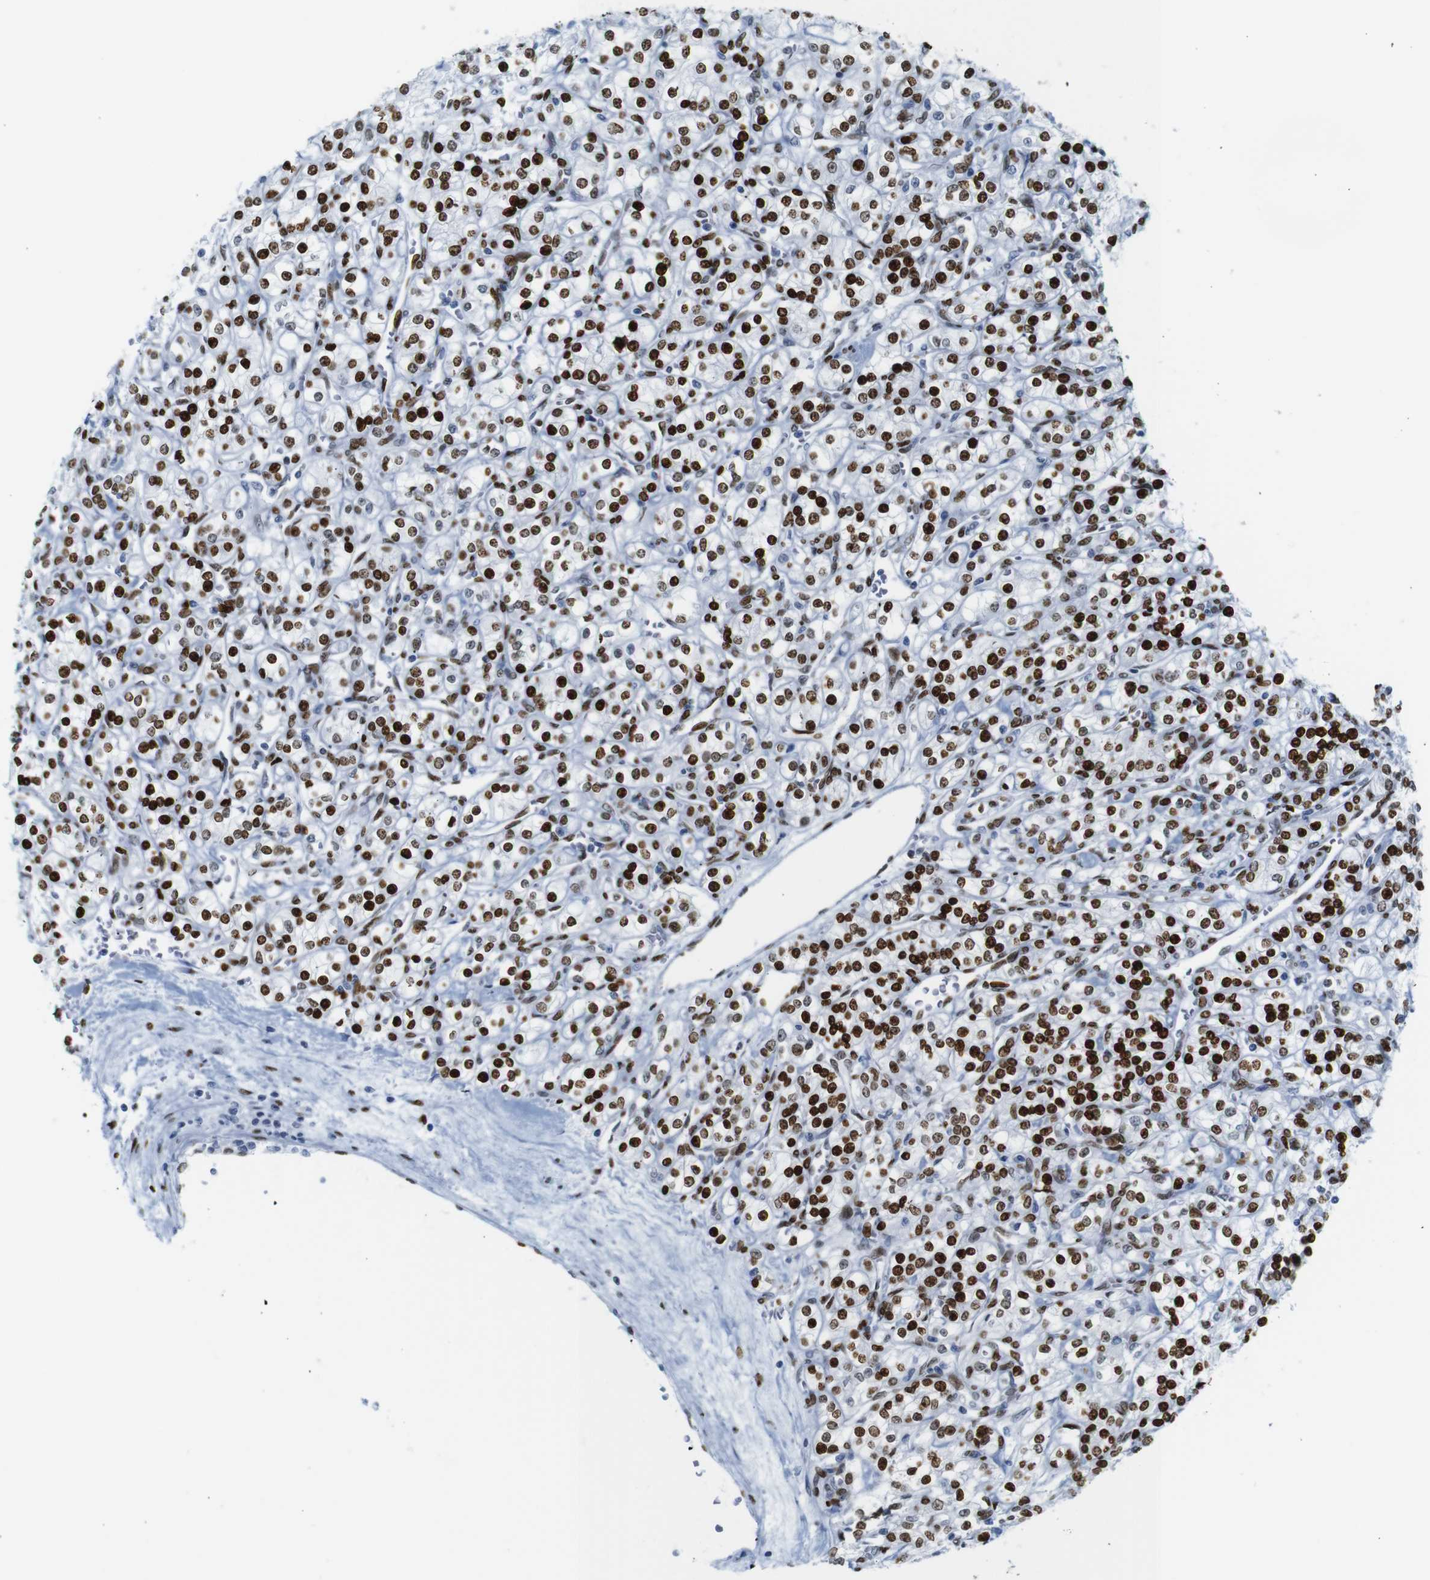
{"staining": {"intensity": "strong", "quantity": ">75%", "location": "nuclear"}, "tissue": "renal cancer", "cell_type": "Tumor cells", "image_type": "cancer", "snomed": [{"axis": "morphology", "description": "Adenocarcinoma, NOS"}, {"axis": "topography", "description": "Kidney"}], "caption": "Immunohistochemical staining of human renal cancer (adenocarcinoma) displays high levels of strong nuclear protein positivity in about >75% of tumor cells.", "gene": "NPIPB15", "patient": {"sex": "male", "age": 77}}